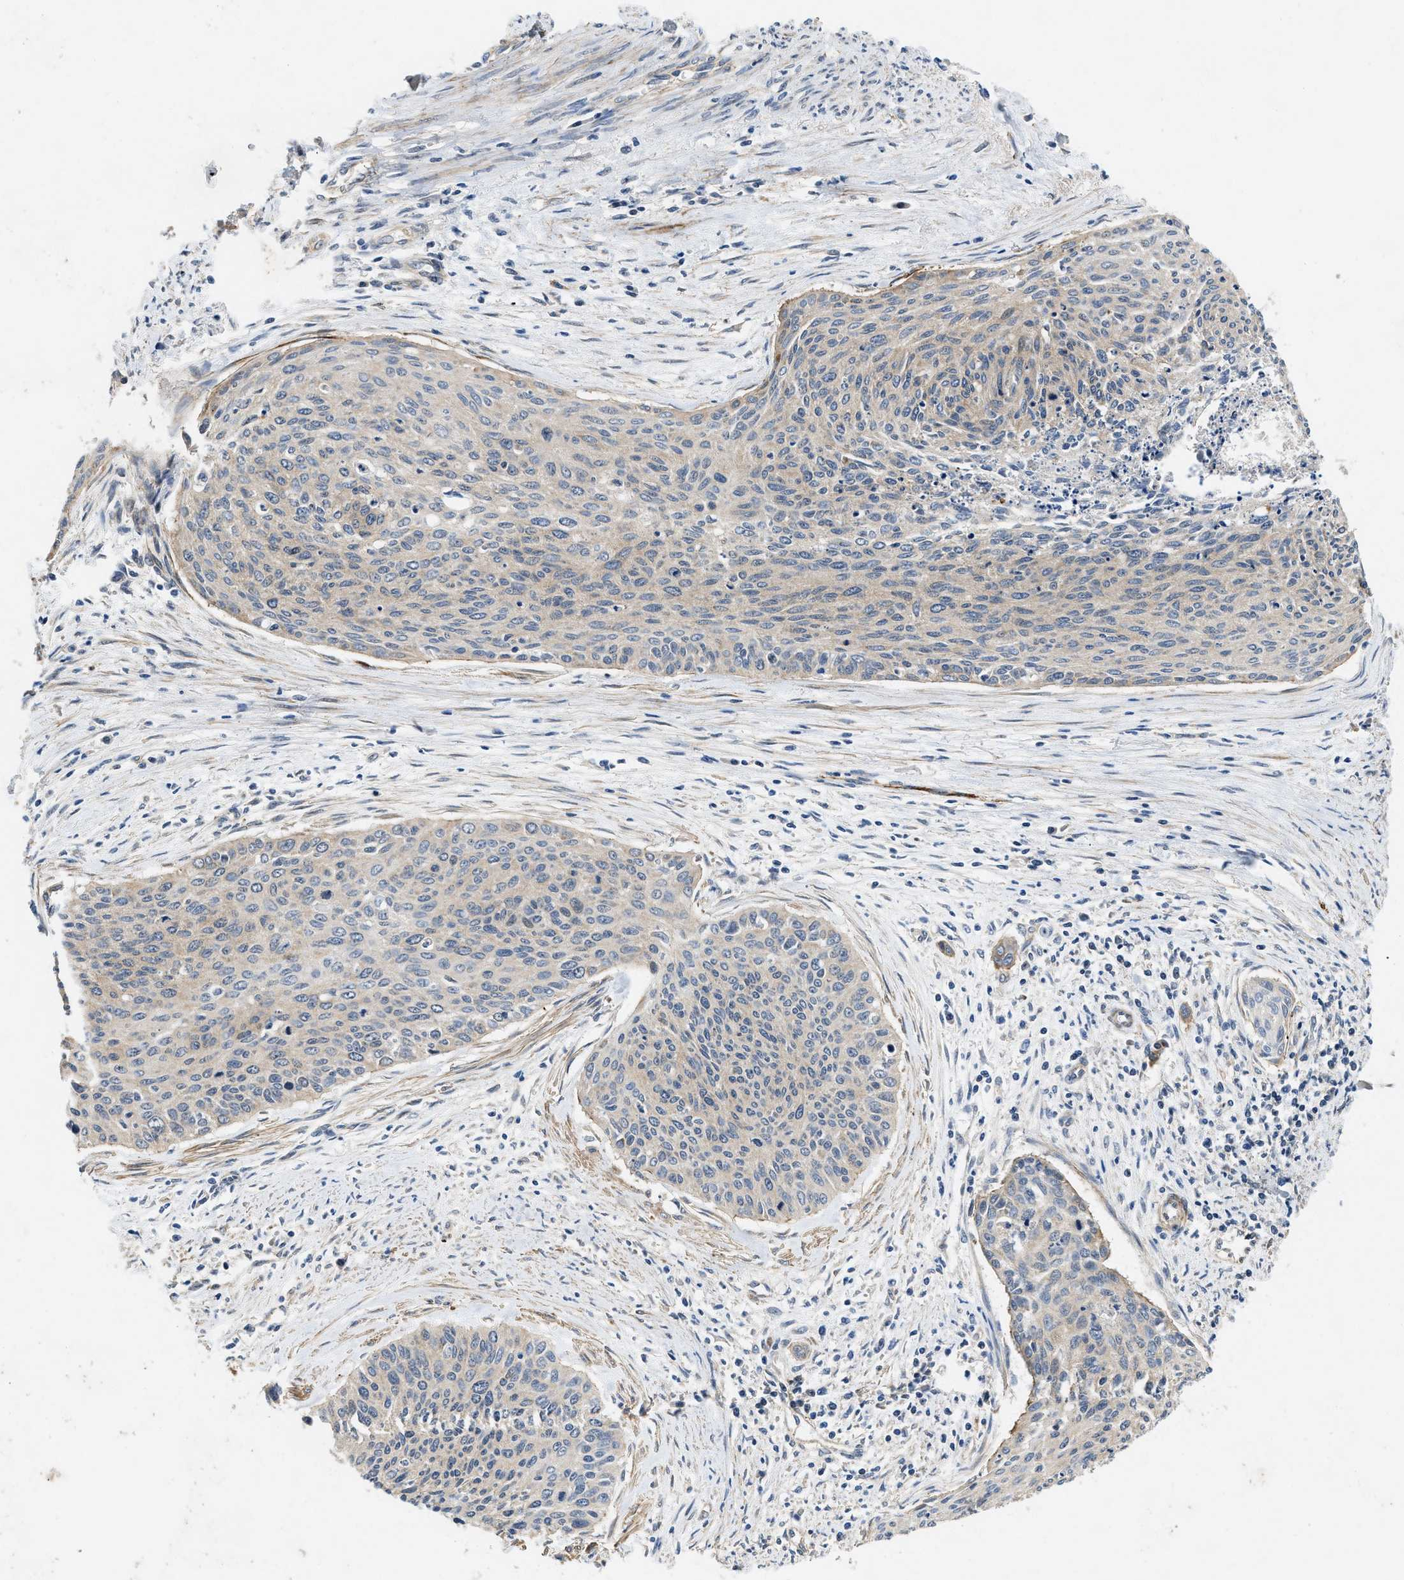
{"staining": {"intensity": "weak", "quantity": "<25%", "location": "cytoplasmic/membranous"}, "tissue": "cervical cancer", "cell_type": "Tumor cells", "image_type": "cancer", "snomed": [{"axis": "morphology", "description": "Squamous cell carcinoma, NOS"}, {"axis": "topography", "description": "Cervix"}], "caption": "Protein analysis of cervical cancer (squamous cell carcinoma) shows no significant staining in tumor cells. Brightfield microscopy of immunohistochemistry stained with DAB (3,3'-diaminobenzidine) (brown) and hematoxylin (blue), captured at high magnification.", "gene": "ZNF599", "patient": {"sex": "female", "age": 55}}